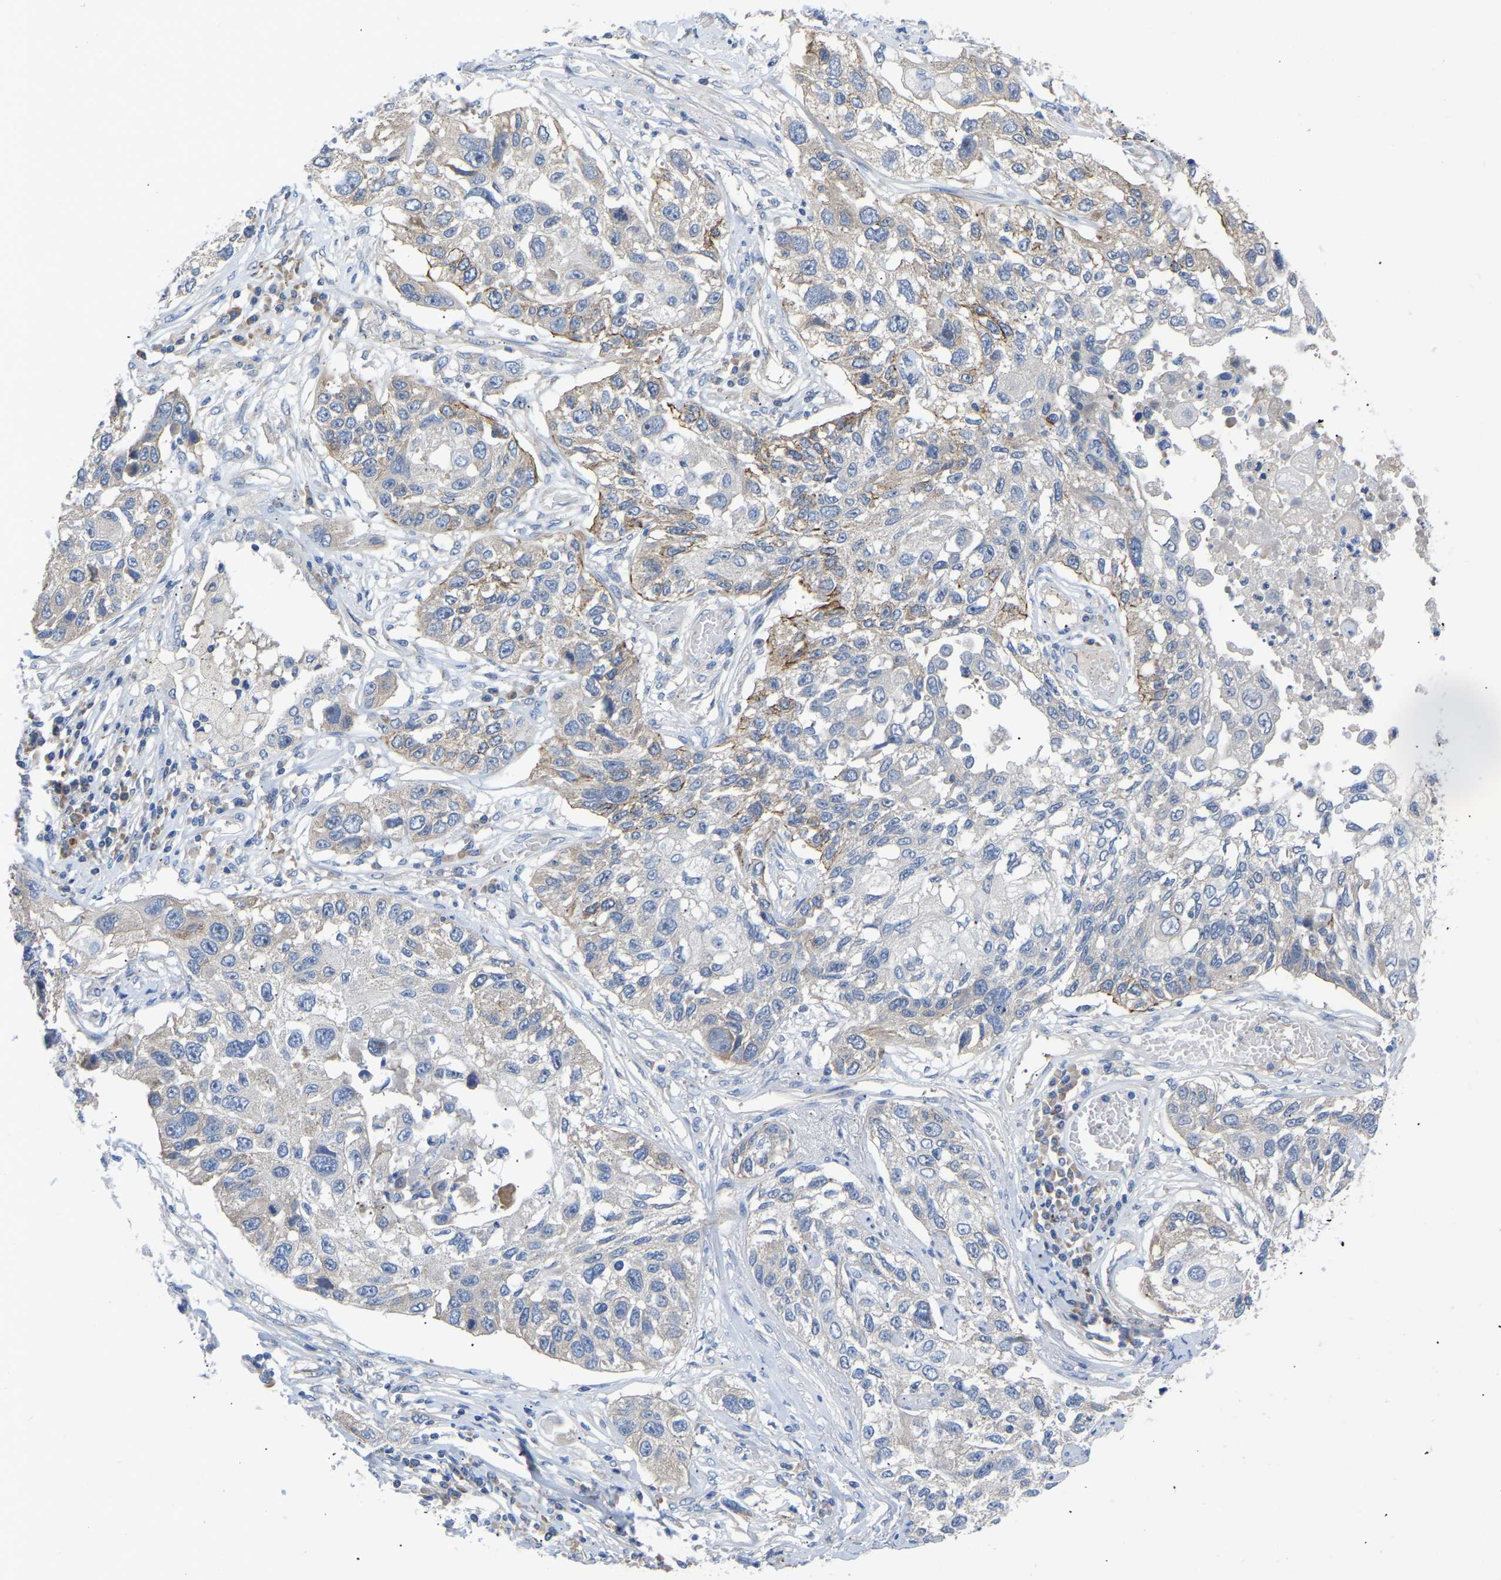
{"staining": {"intensity": "moderate", "quantity": "<25%", "location": "cytoplasmic/membranous"}, "tissue": "lung cancer", "cell_type": "Tumor cells", "image_type": "cancer", "snomed": [{"axis": "morphology", "description": "Squamous cell carcinoma, NOS"}, {"axis": "topography", "description": "Lung"}], "caption": "This histopathology image displays lung cancer stained with immunohistochemistry to label a protein in brown. The cytoplasmic/membranous of tumor cells show moderate positivity for the protein. Nuclei are counter-stained blue.", "gene": "ABCA10", "patient": {"sex": "male", "age": 71}}